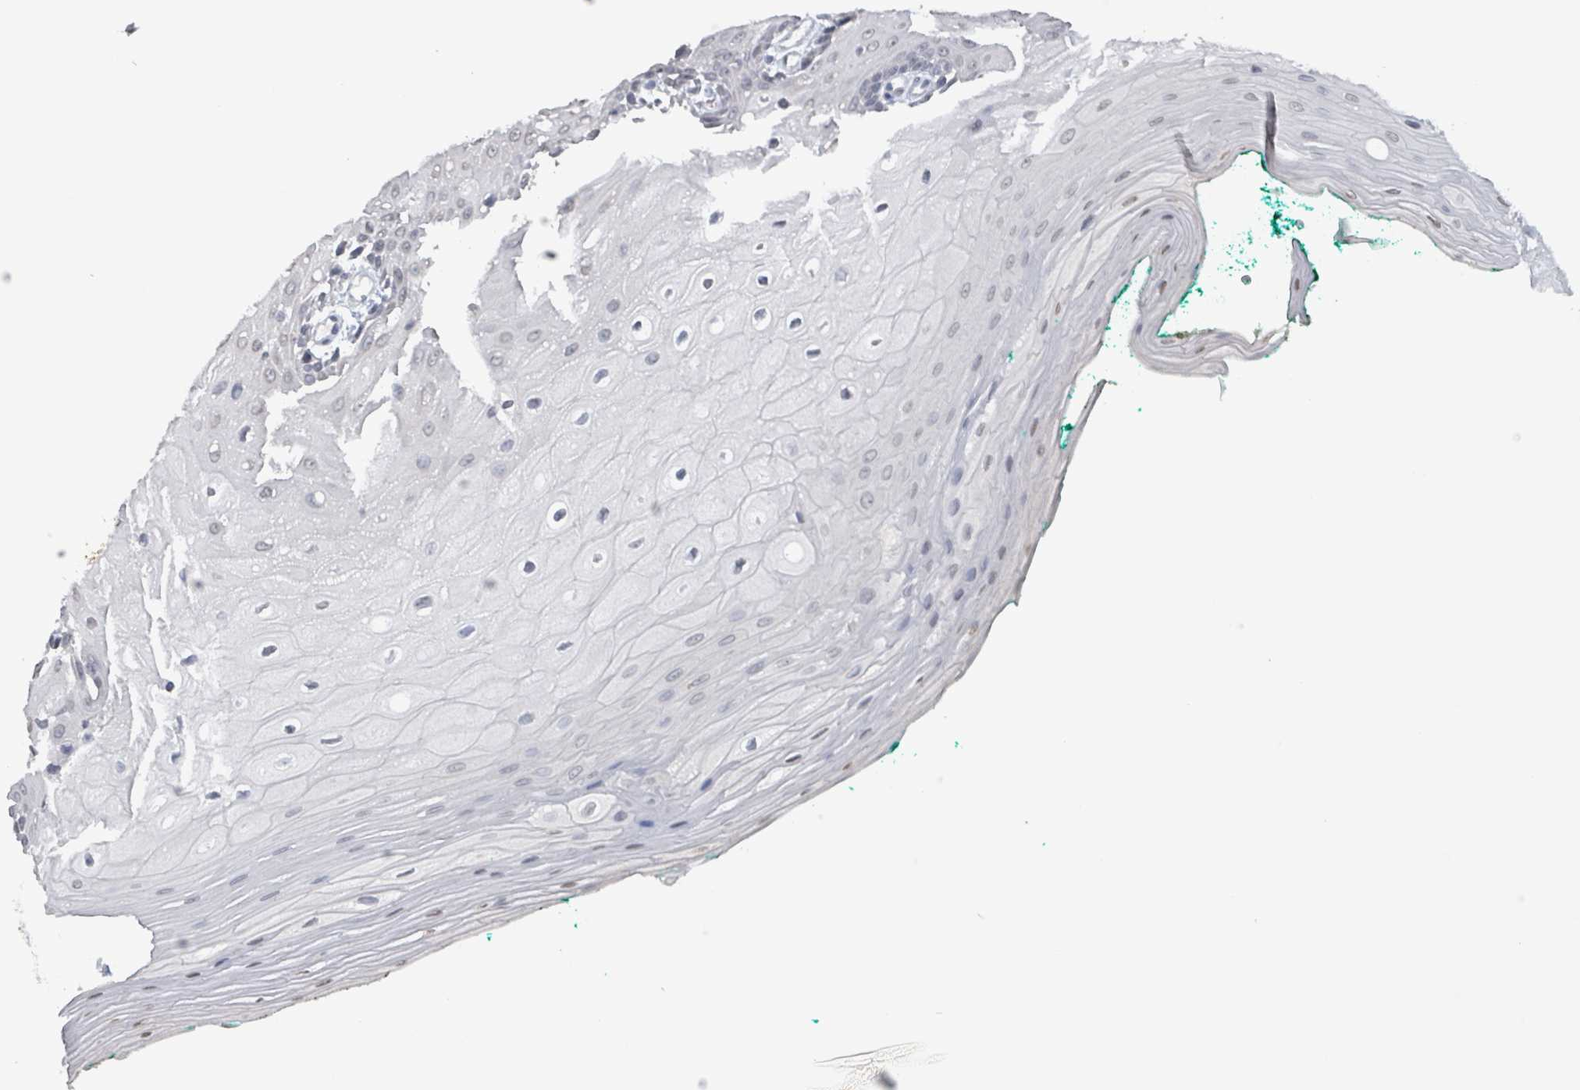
{"staining": {"intensity": "negative", "quantity": "none", "location": "none"}, "tissue": "oral mucosa", "cell_type": "Squamous epithelial cells", "image_type": "normal", "snomed": [{"axis": "morphology", "description": "Normal tissue, NOS"}, {"axis": "morphology", "description": "Squamous cell carcinoma, NOS"}, {"axis": "topography", "description": "Oral tissue"}, {"axis": "topography", "description": "Tounge, NOS"}, {"axis": "topography", "description": "Head-Neck"}], "caption": "Immunohistochemistry (IHC) photomicrograph of unremarkable human oral mucosa stained for a protein (brown), which demonstrates no staining in squamous epithelial cells. The staining was performed using DAB to visualize the protein expression in brown, while the nuclei were stained in blue with hematoxylin (Magnification: 20x).", "gene": "CA9", "patient": {"sex": "male", "age": 79}}